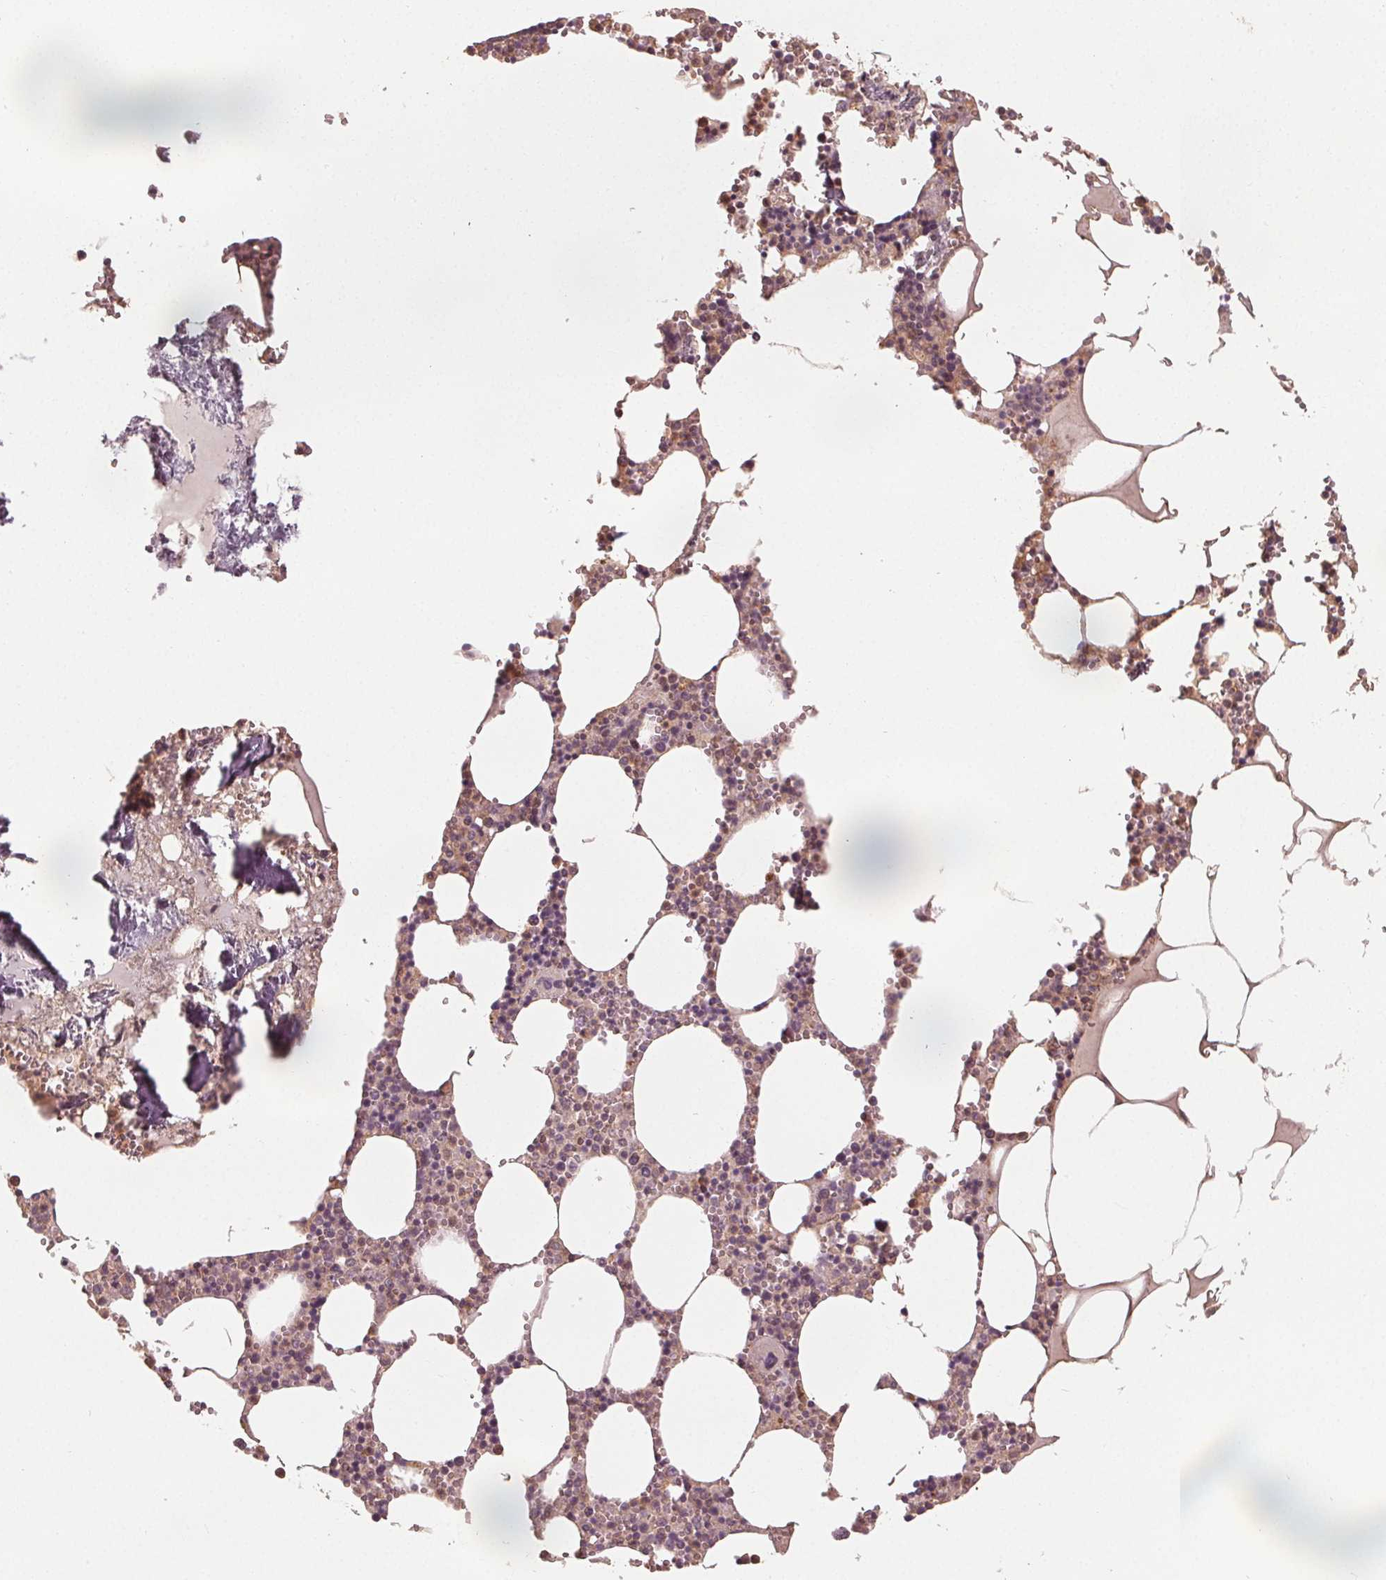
{"staining": {"intensity": "moderate", "quantity": "<25%", "location": "cytoplasmic/membranous"}, "tissue": "bone marrow", "cell_type": "Hematopoietic cells", "image_type": "normal", "snomed": [{"axis": "morphology", "description": "Normal tissue, NOS"}, {"axis": "topography", "description": "Bone marrow"}], "caption": "Immunohistochemistry (IHC) micrograph of unremarkable bone marrow stained for a protein (brown), which reveals low levels of moderate cytoplasmic/membranous expression in approximately <25% of hematopoietic cells.", "gene": "GNB2", "patient": {"sex": "male", "age": 54}}